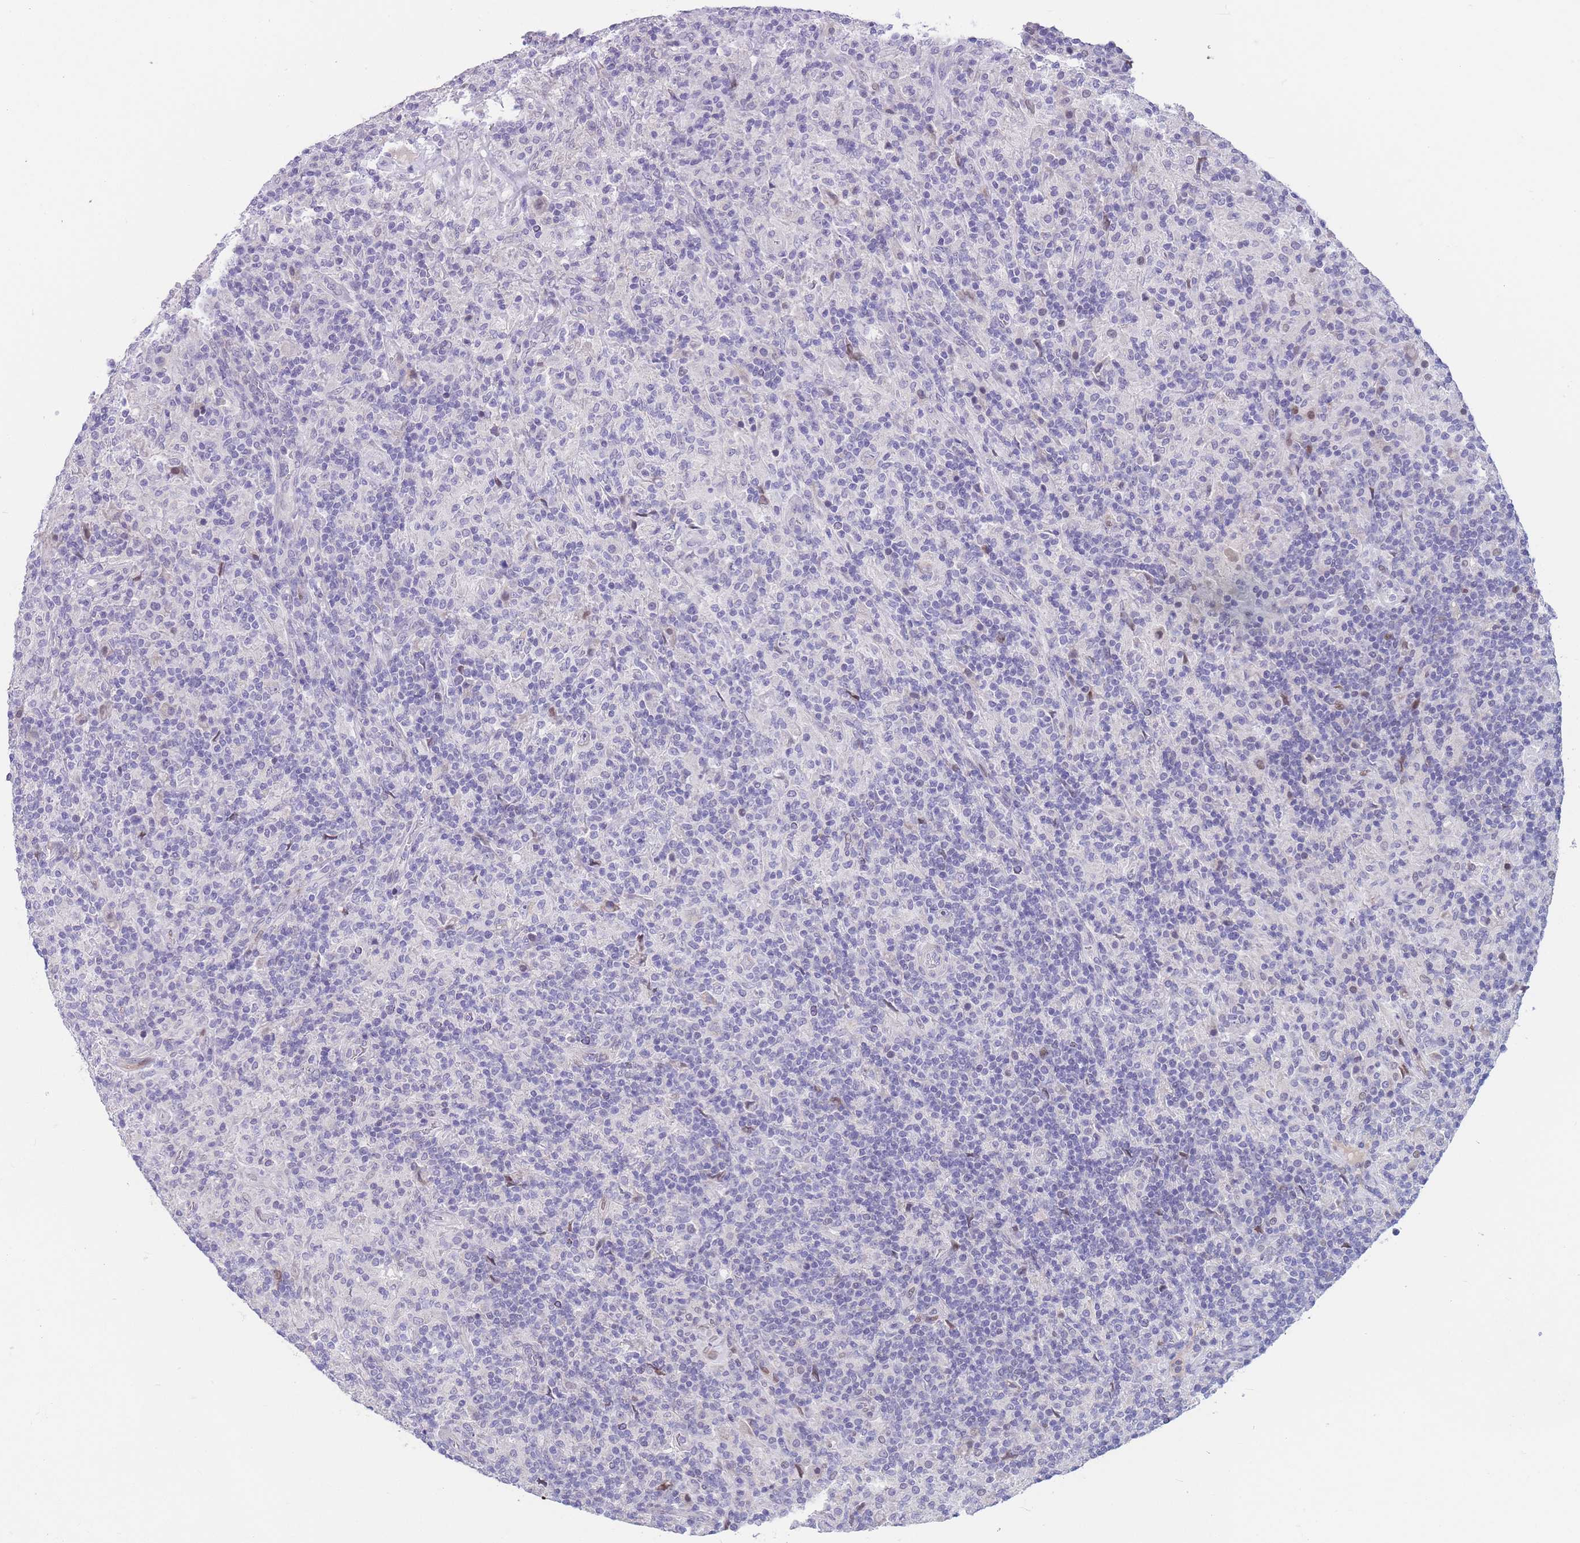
{"staining": {"intensity": "negative", "quantity": "none", "location": "none"}, "tissue": "lymphoma", "cell_type": "Tumor cells", "image_type": "cancer", "snomed": [{"axis": "morphology", "description": "Hodgkin's disease, NOS"}, {"axis": "topography", "description": "Lymph node"}], "caption": "Micrograph shows no significant protein expression in tumor cells of lymphoma.", "gene": "SHCBP1", "patient": {"sex": "male", "age": 70}}